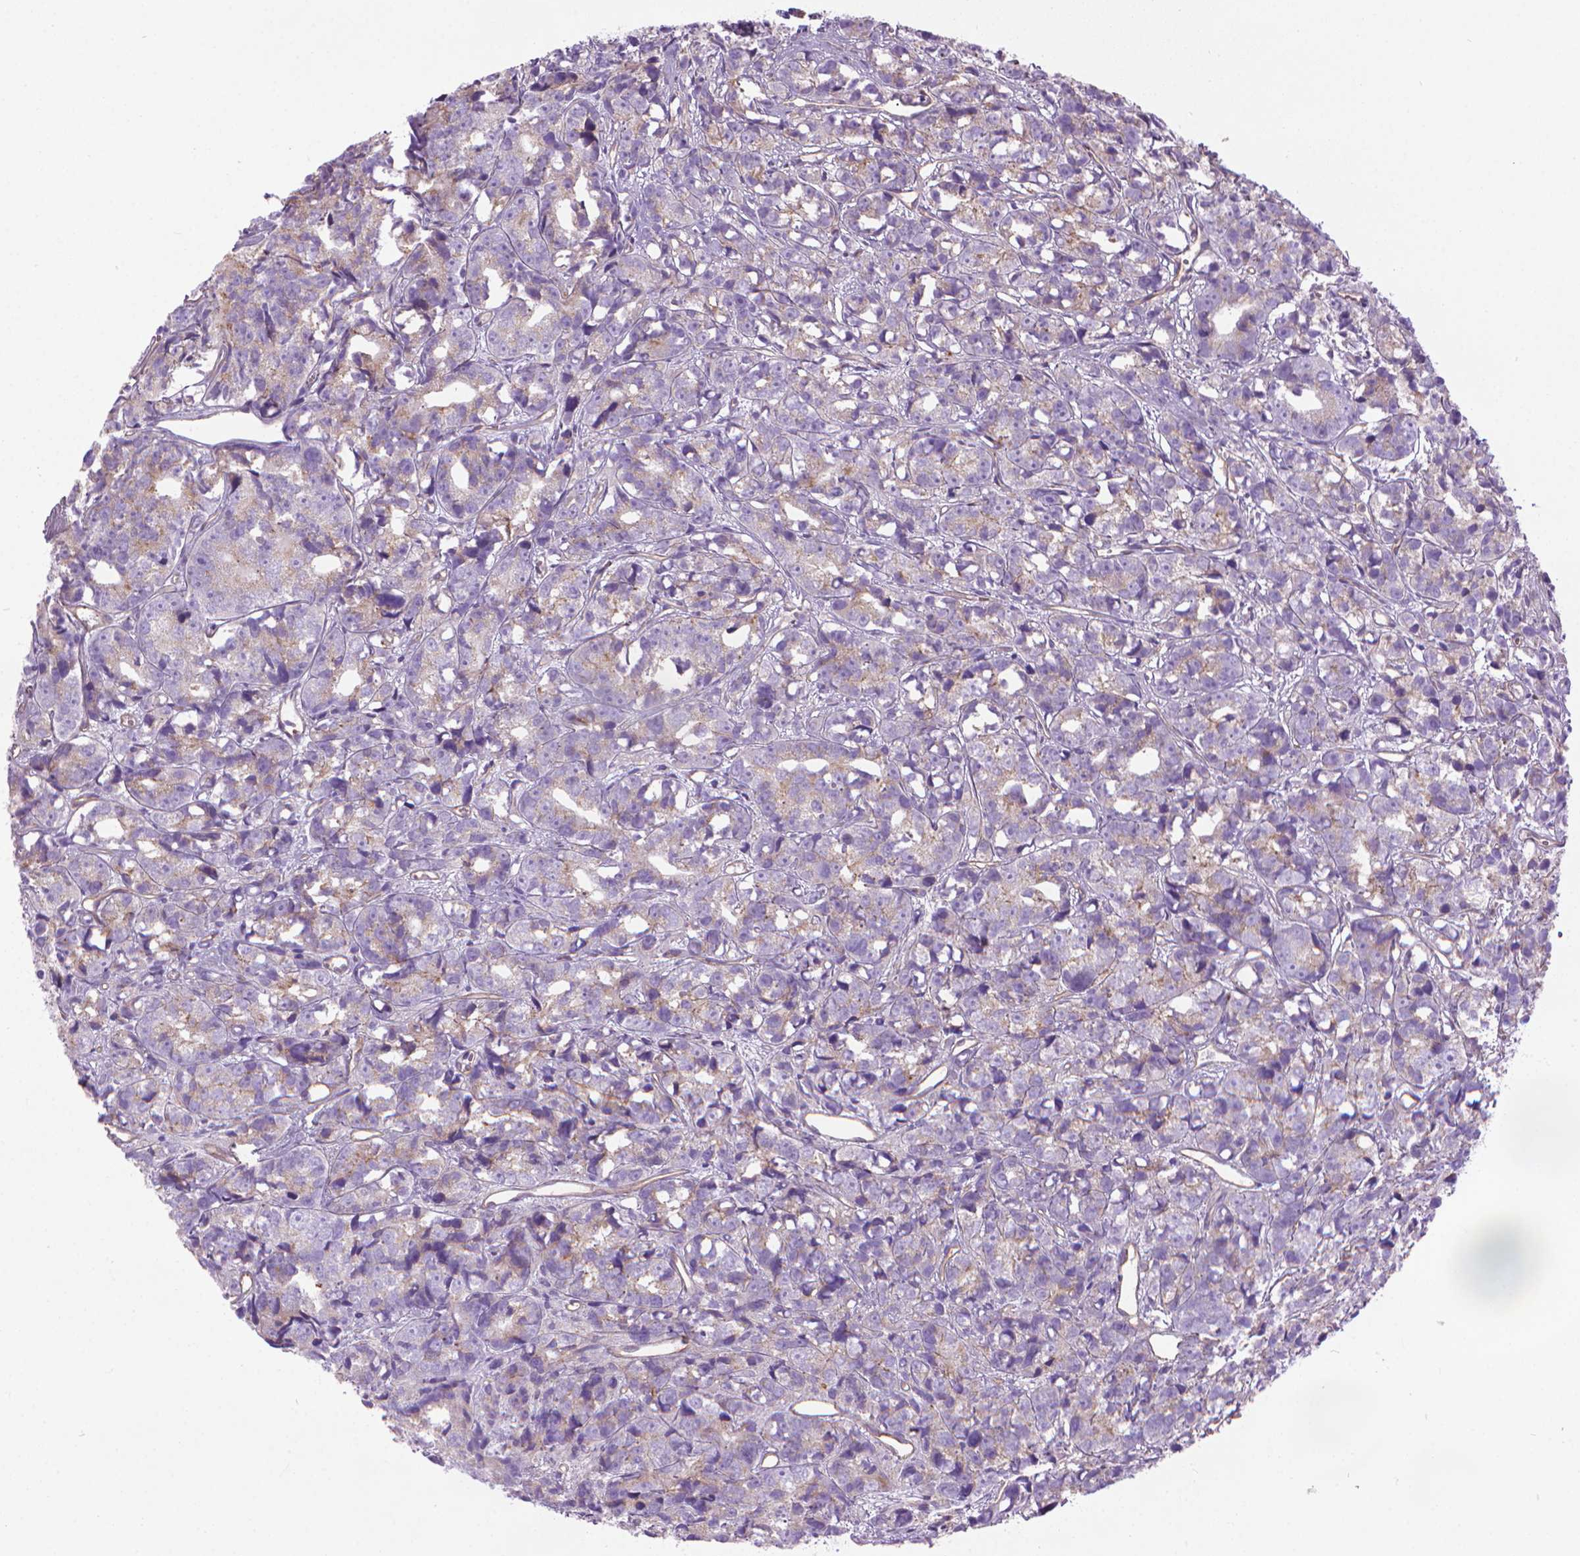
{"staining": {"intensity": "weak", "quantity": "25%-75%", "location": "cytoplasmic/membranous"}, "tissue": "prostate cancer", "cell_type": "Tumor cells", "image_type": "cancer", "snomed": [{"axis": "morphology", "description": "Adenocarcinoma, High grade"}, {"axis": "topography", "description": "Prostate"}], "caption": "Immunohistochemistry of human prostate cancer displays low levels of weak cytoplasmic/membranous positivity in about 25%-75% of tumor cells. (brown staining indicates protein expression, while blue staining denotes nuclei).", "gene": "TENT5A", "patient": {"sex": "male", "age": 77}}